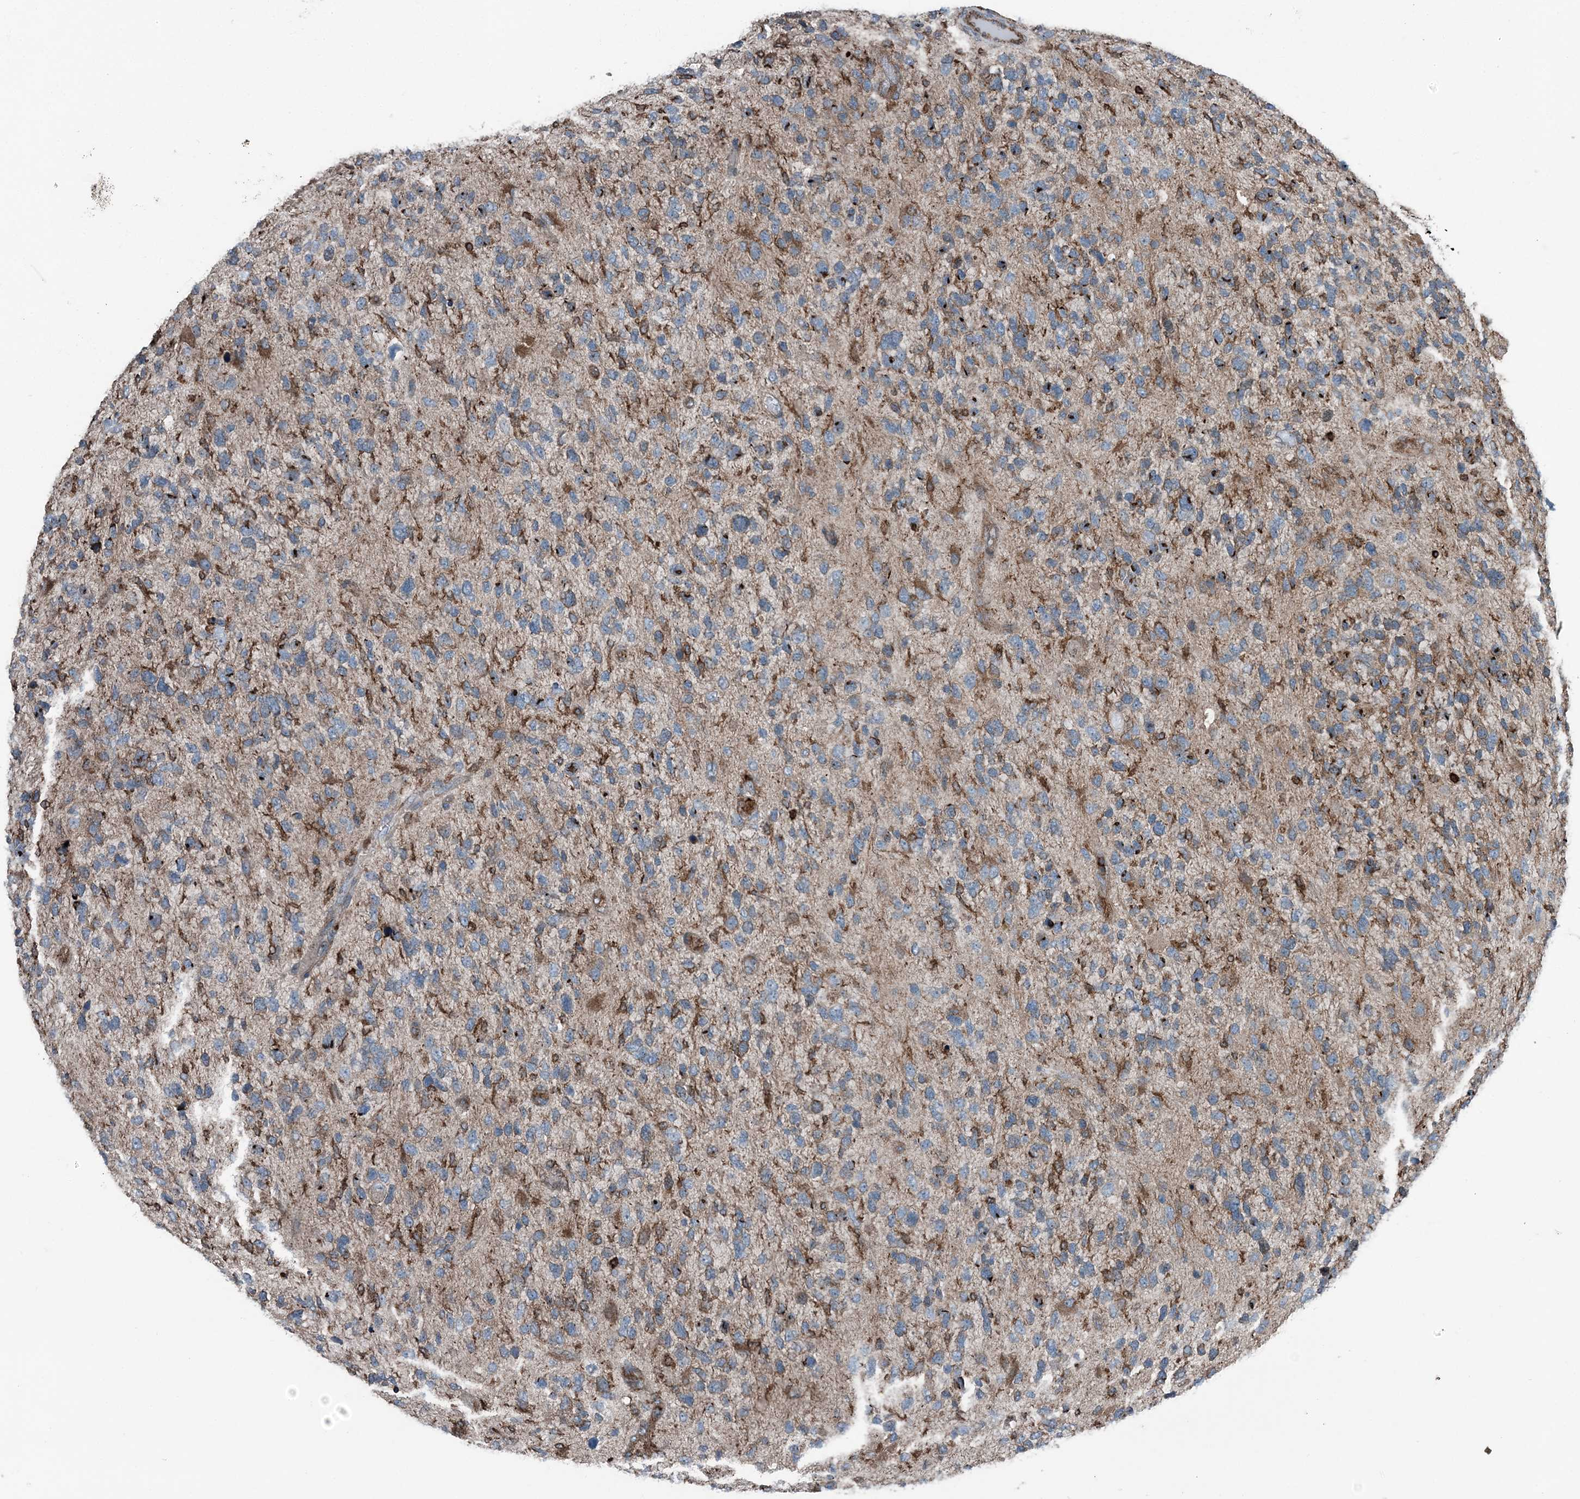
{"staining": {"intensity": "moderate", "quantity": "<25%", "location": "cytoplasmic/membranous"}, "tissue": "glioma", "cell_type": "Tumor cells", "image_type": "cancer", "snomed": [{"axis": "morphology", "description": "Glioma, malignant, High grade"}, {"axis": "topography", "description": "Brain"}], "caption": "Protein staining displays moderate cytoplasmic/membranous staining in approximately <25% of tumor cells in glioma.", "gene": "CFL1", "patient": {"sex": "female", "age": 58}}